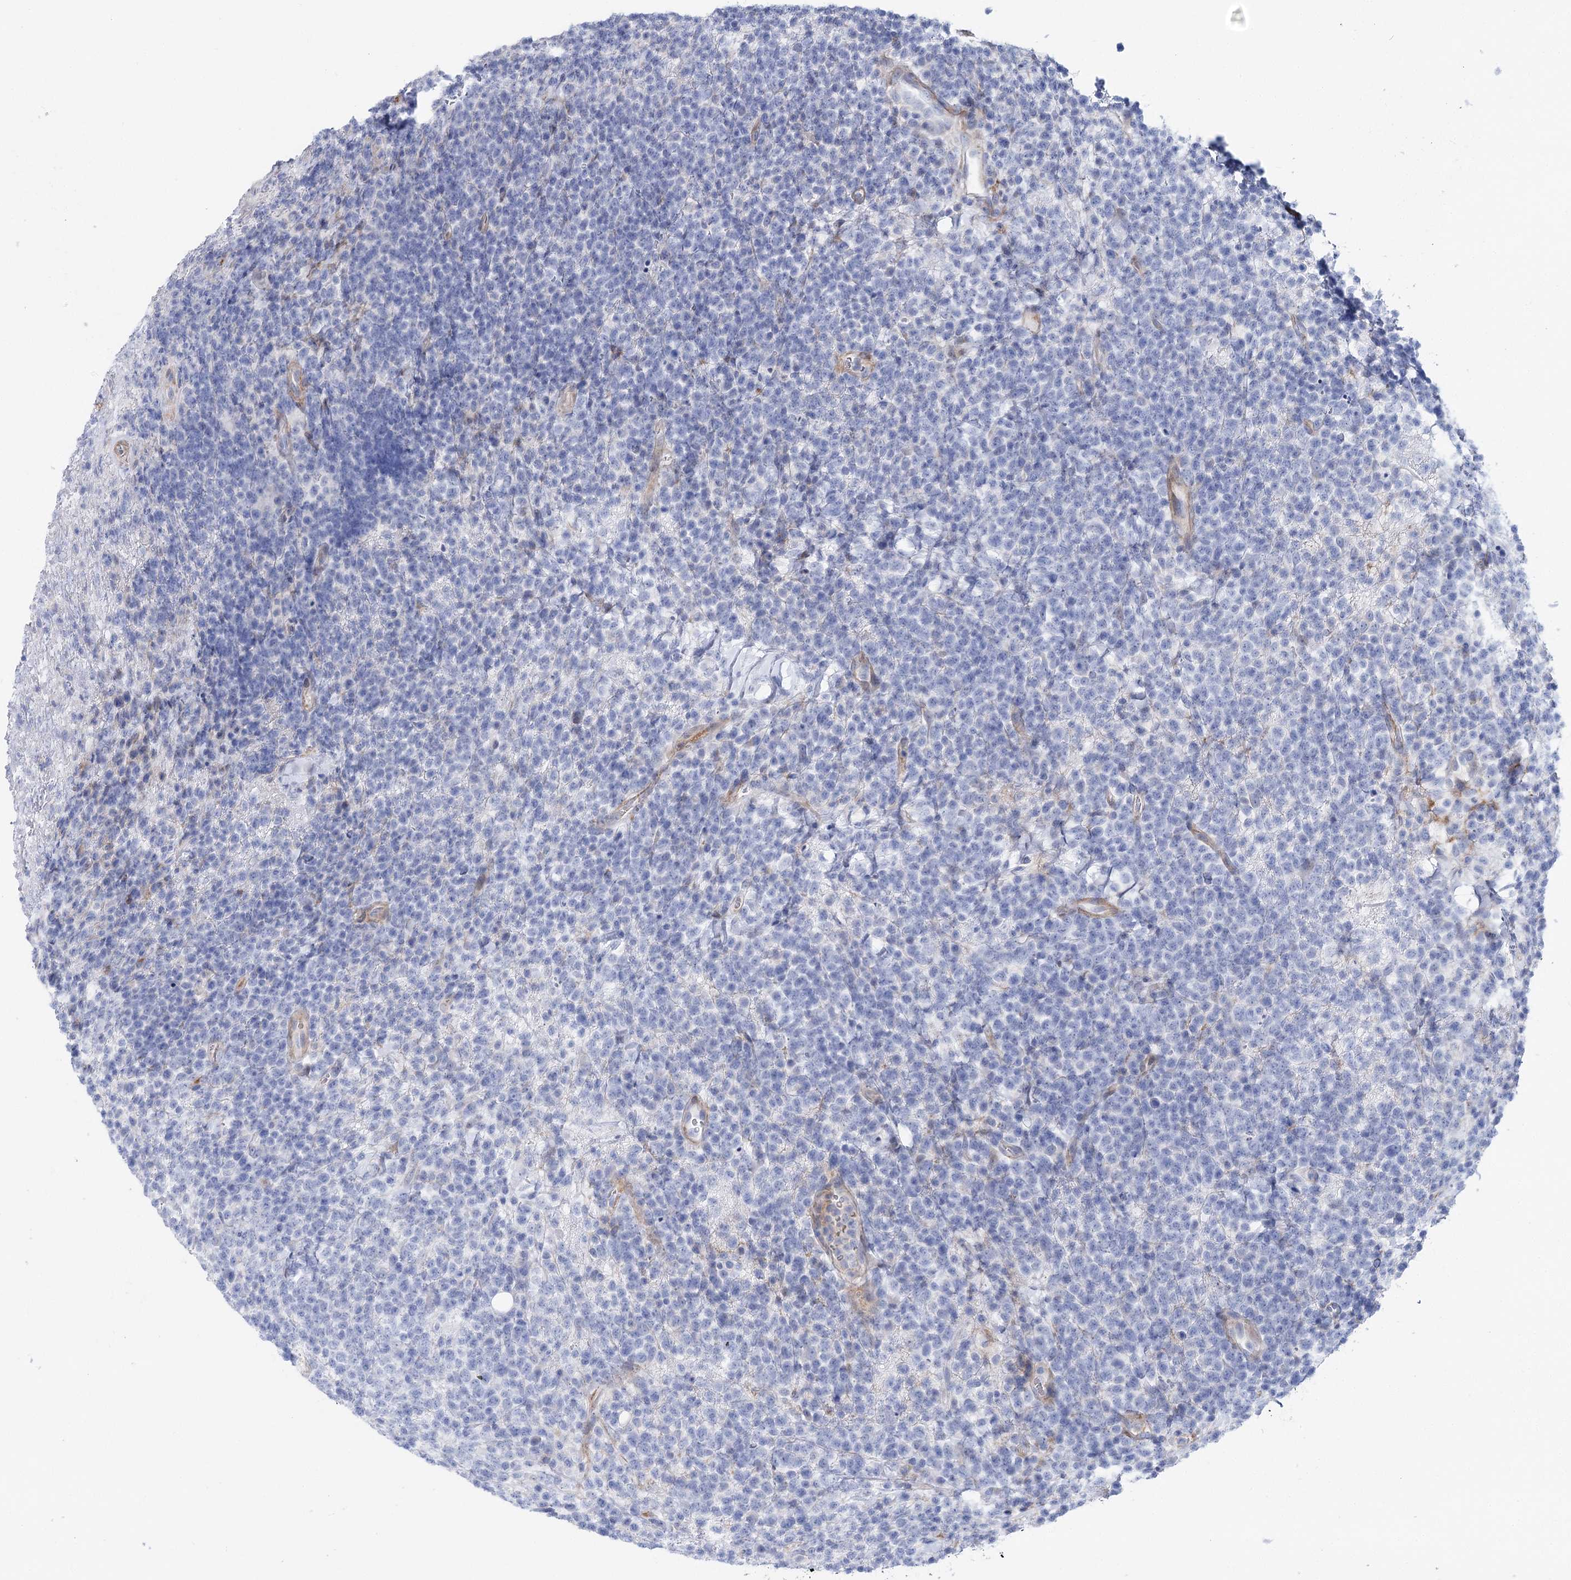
{"staining": {"intensity": "negative", "quantity": "none", "location": "none"}, "tissue": "lymphoma", "cell_type": "Tumor cells", "image_type": "cancer", "snomed": [{"axis": "morphology", "description": "Malignant lymphoma, non-Hodgkin's type, High grade"}, {"axis": "topography", "description": "Colon"}], "caption": "Image shows no significant protein expression in tumor cells of malignant lymphoma, non-Hodgkin's type (high-grade). (Immunohistochemistry, brightfield microscopy, high magnification).", "gene": "ANKRD23", "patient": {"sex": "female", "age": 53}}